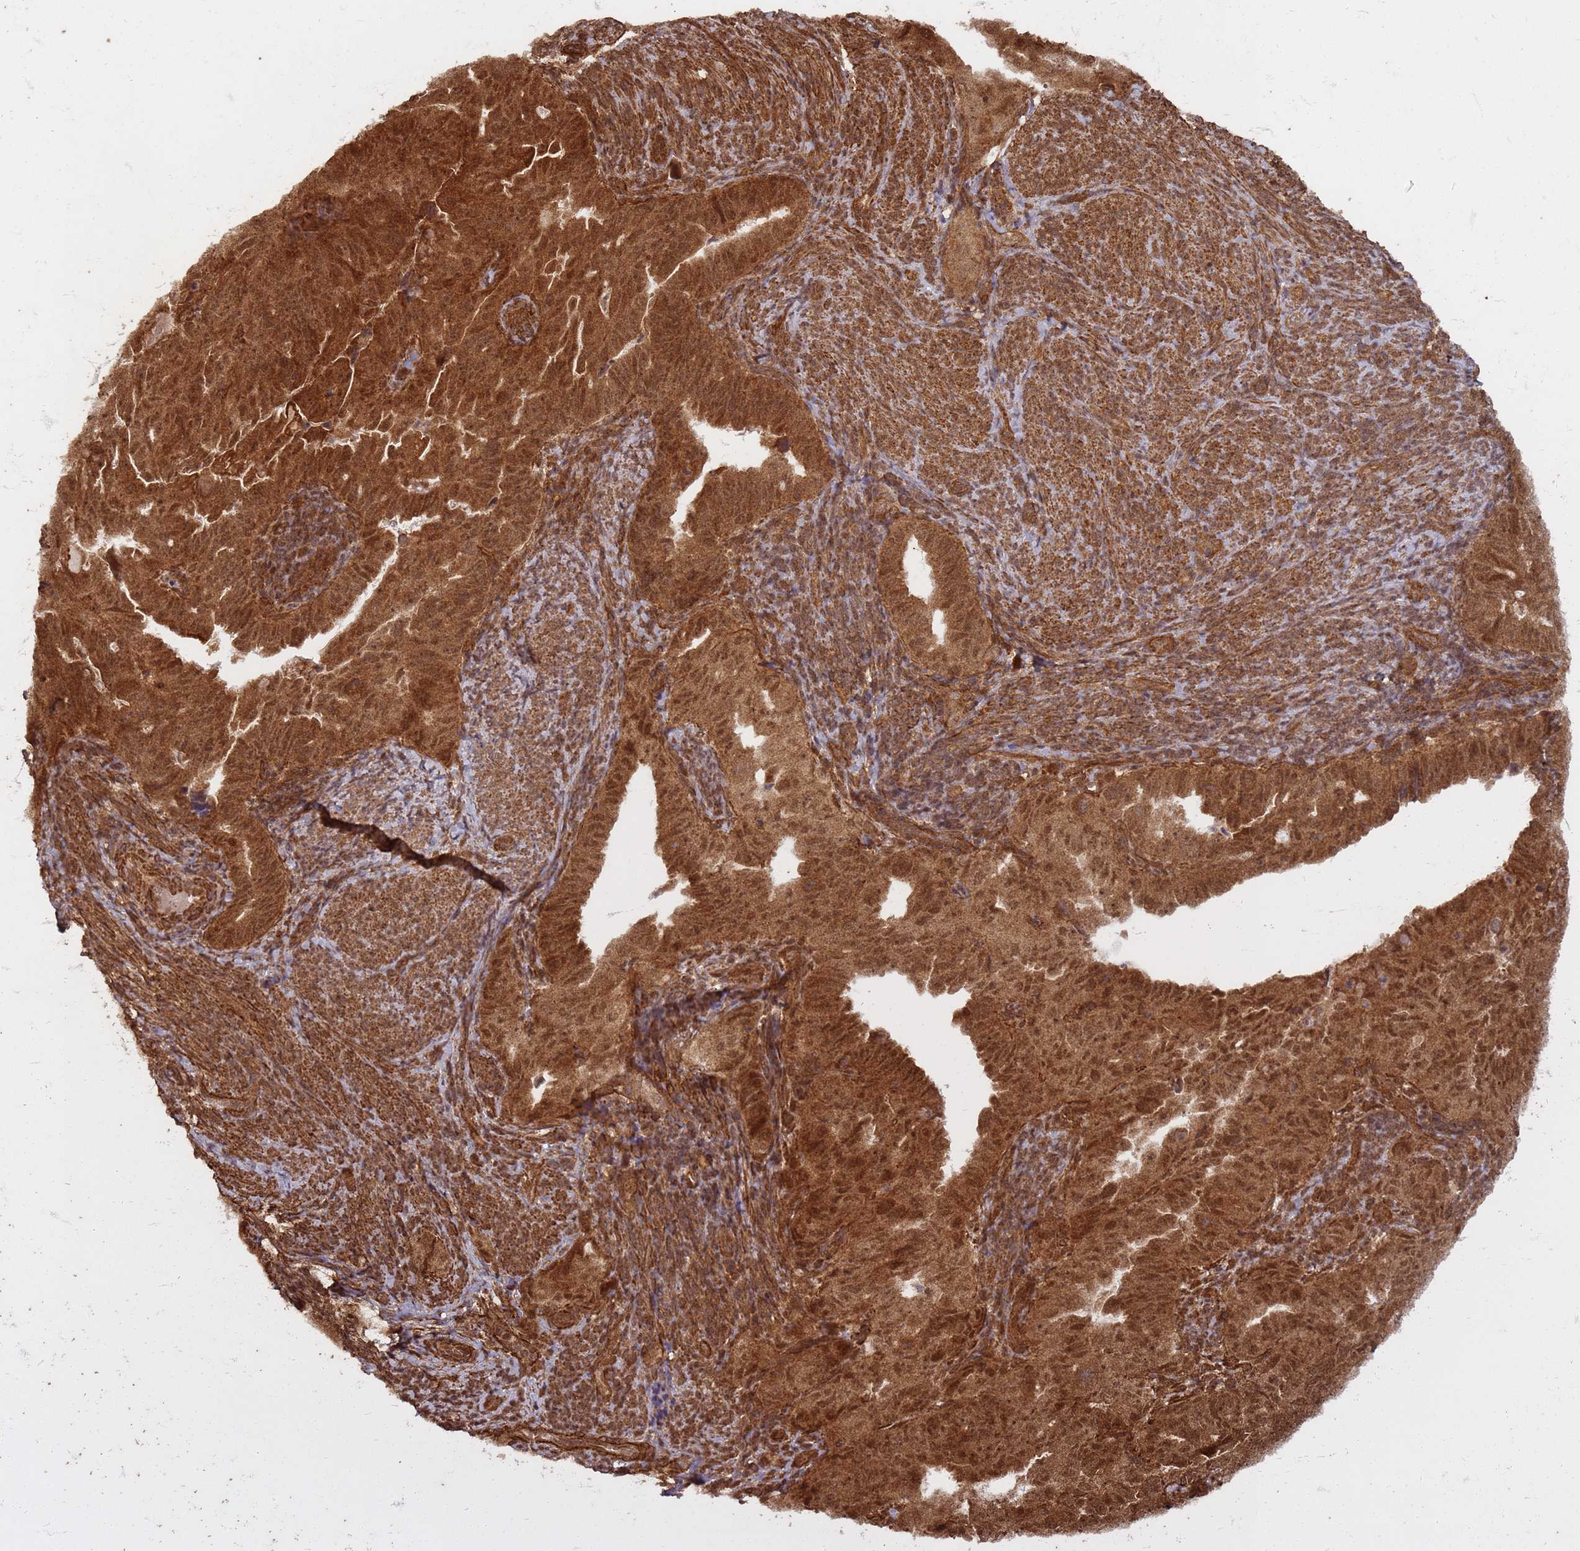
{"staining": {"intensity": "strong", "quantity": ">75%", "location": "cytoplasmic/membranous,nuclear"}, "tissue": "endometrial cancer", "cell_type": "Tumor cells", "image_type": "cancer", "snomed": [{"axis": "morphology", "description": "Adenocarcinoma, NOS"}, {"axis": "topography", "description": "Endometrium"}], "caption": "Immunohistochemical staining of human endometrial cancer (adenocarcinoma) shows strong cytoplasmic/membranous and nuclear protein expression in approximately >75% of tumor cells.", "gene": "KIF26A", "patient": {"sex": "female", "age": 65}}